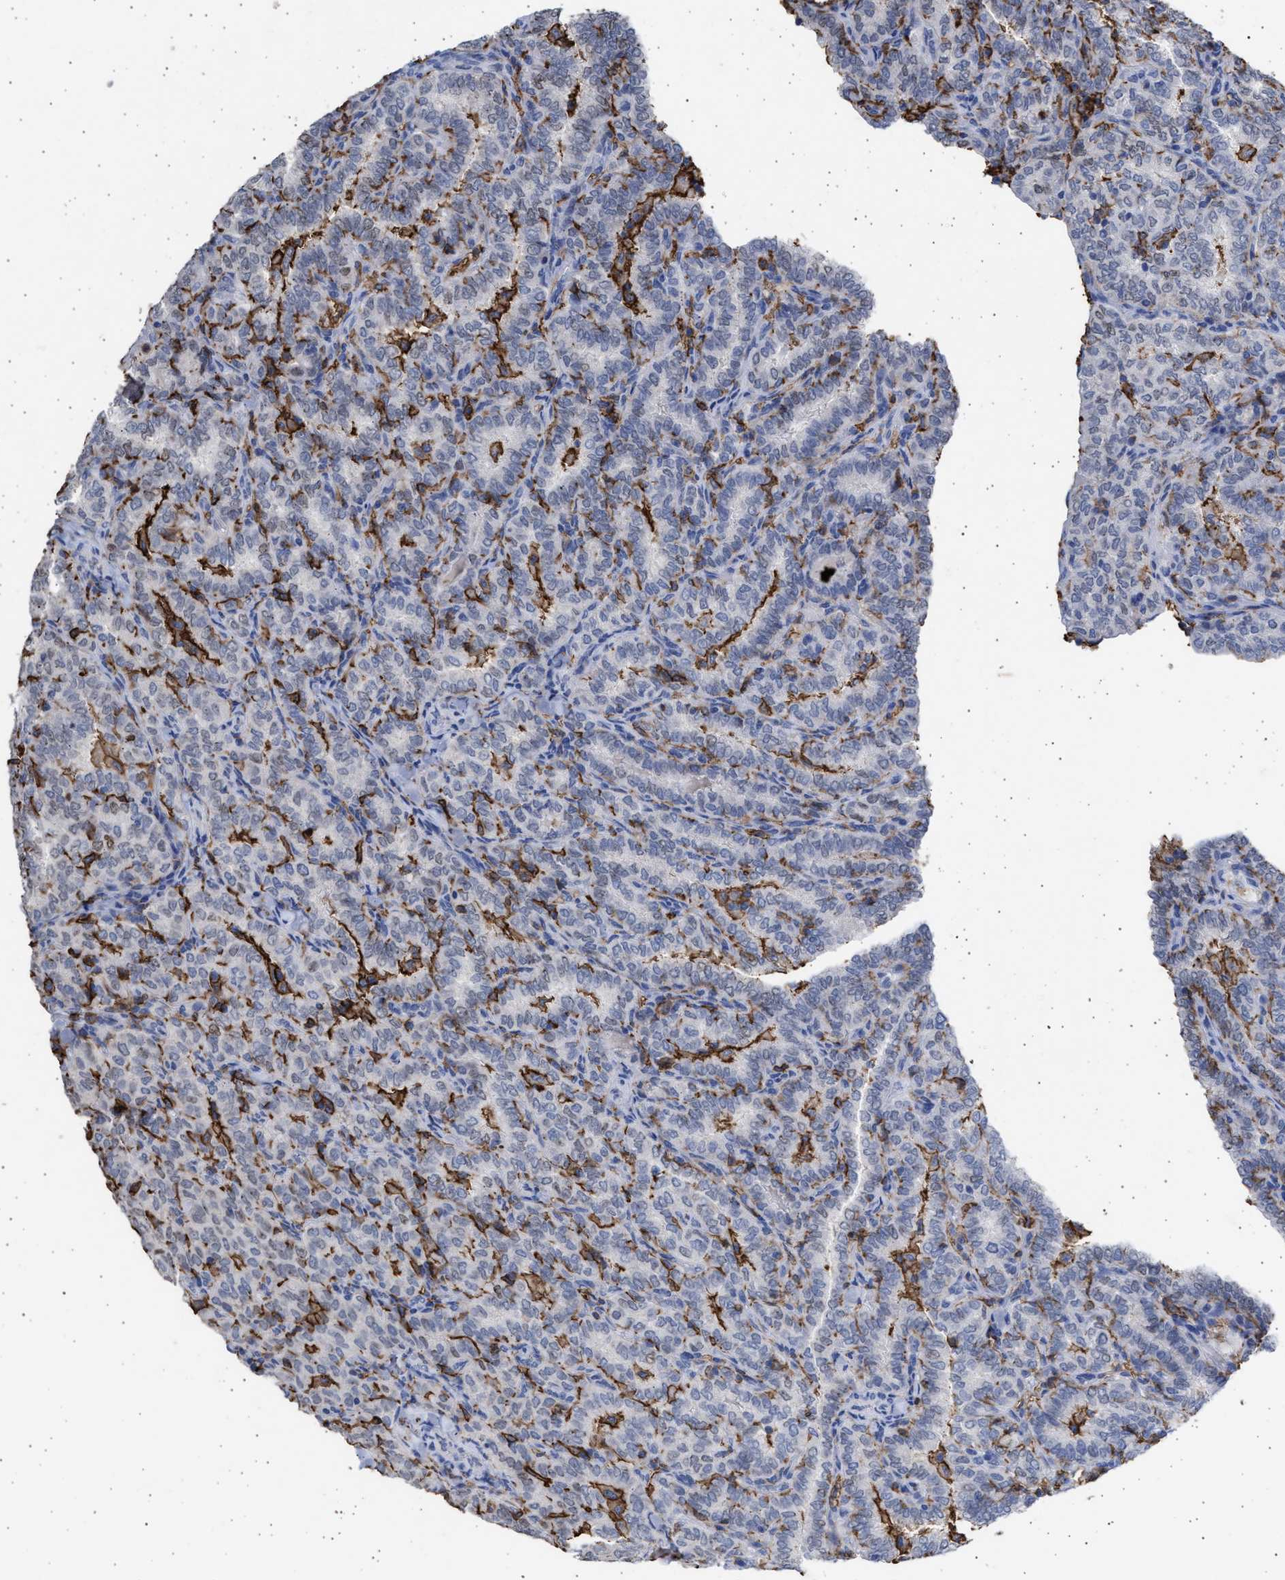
{"staining": {"intensity": "negative", "quantity": "none", "location": "none"}, "tissue": "thyroid cancer", "cell_type": "Tumor cells", "image_type": "cancer", "snomed": [{"axis": "morphology", "description": "Papillary adenocarcinoma, NOS"}, {"axis": "topography", "description": "Thyroid gland"}], "caption": "Immunohistochemistry micrograph of neoplastic tissue: human thyroid cancer stained with DAB shows no significant protein expression in tumor cells.", "gene": "FCER1A", "patient": {"sex": "female", "age": 30}}